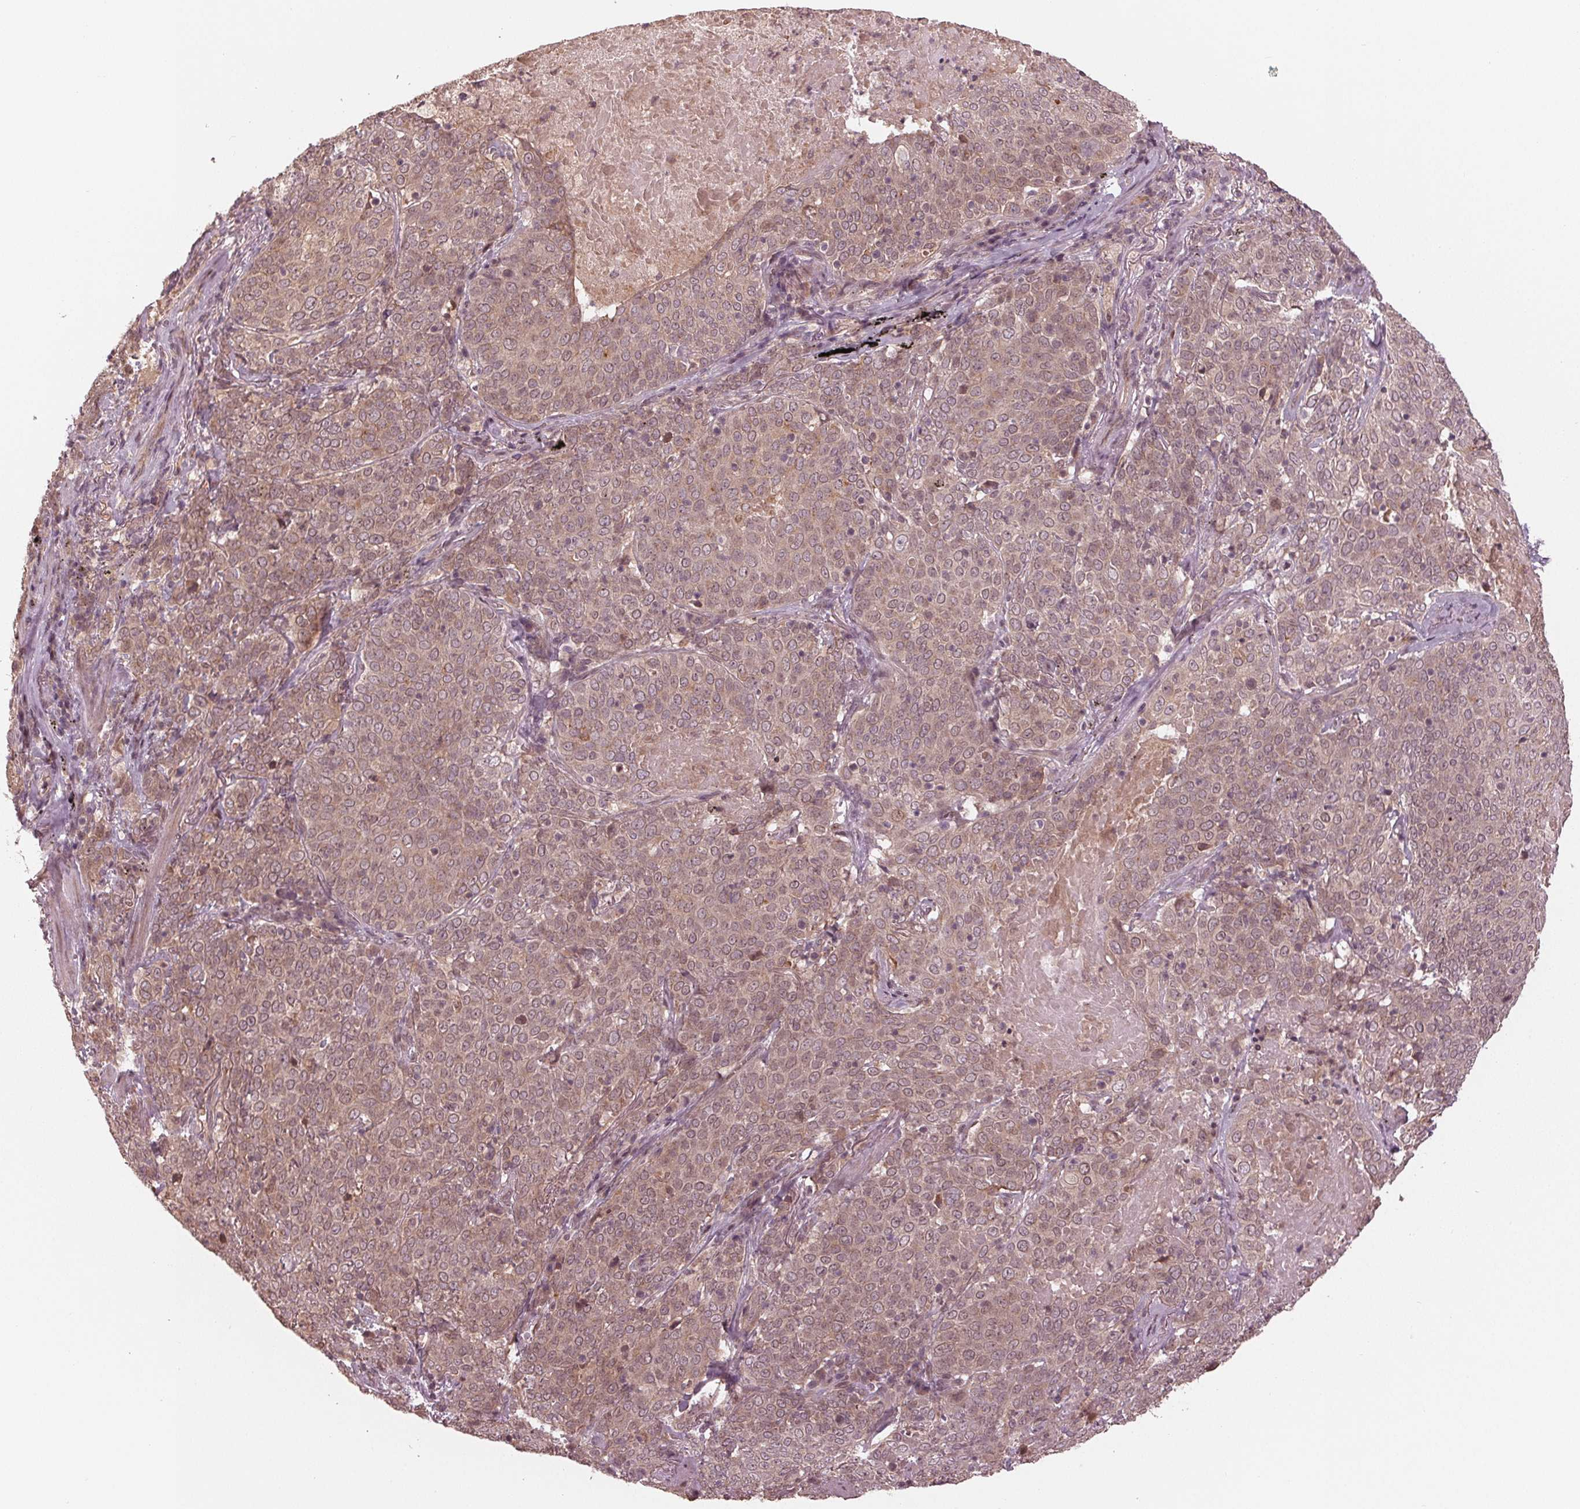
{"staining": {"intensity": "weak", "quantity": ">75%", "location": "cytoplasmic/membranous,nuclear"}, "tissue": "lung cancer", "cell_type": "Tumor cells", "image_type": "cancer", "snomed": [{"axis": "morphology", "description": "Squamous cell carcinoma, NOS"}, {"axis": "topography", "description": "Lung"}], "caption": "A histopathology image of lung cancer (squamous cell carcinoma) stained for a protein displays weak cytoplasmic/membranous and nuclear brown staining in tumor cells.", "gene": "ZNF471", "patient": {"sex": "male", "age": 82}}